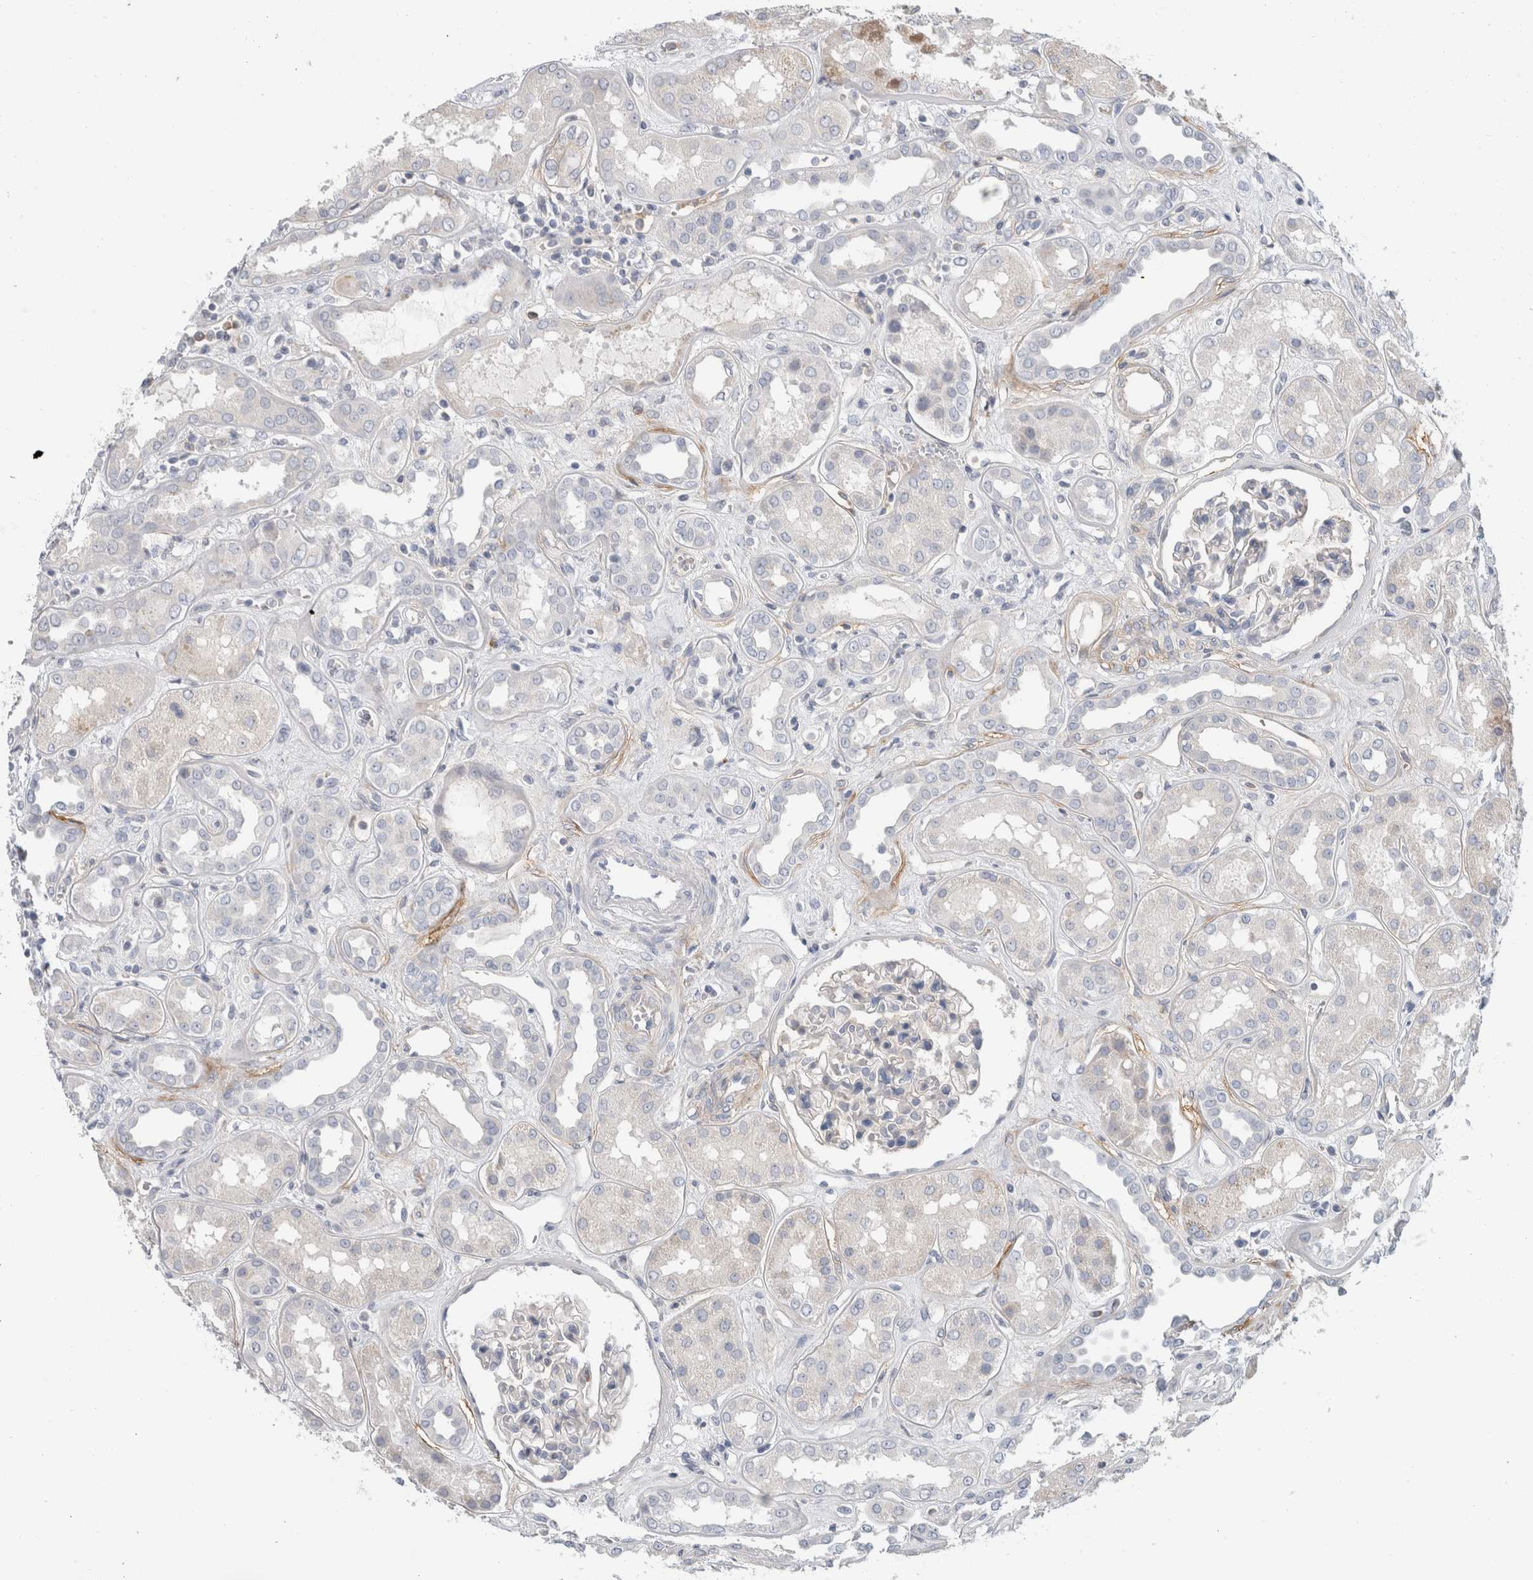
{"staining": {"intensity": "negative", "quantity": "none", "location": "none"}, "tissue": "kidney", "cell_type": "Cells in glomeruli", "image_type": "normal", "snomed": [{"axis": "morphology", "description": "Normal tissue, NOS"}, {"axis": "topography", "description": "Kidney"}], "caption": "Protein analysis of normal kidney exhibits no significant staining in cells in glomeruli. (DAB immunohistochemistry (IHC) with hematoxylin counter stain).", "gene": "CD55", "patient": {"sex": "male", "age": 59}}